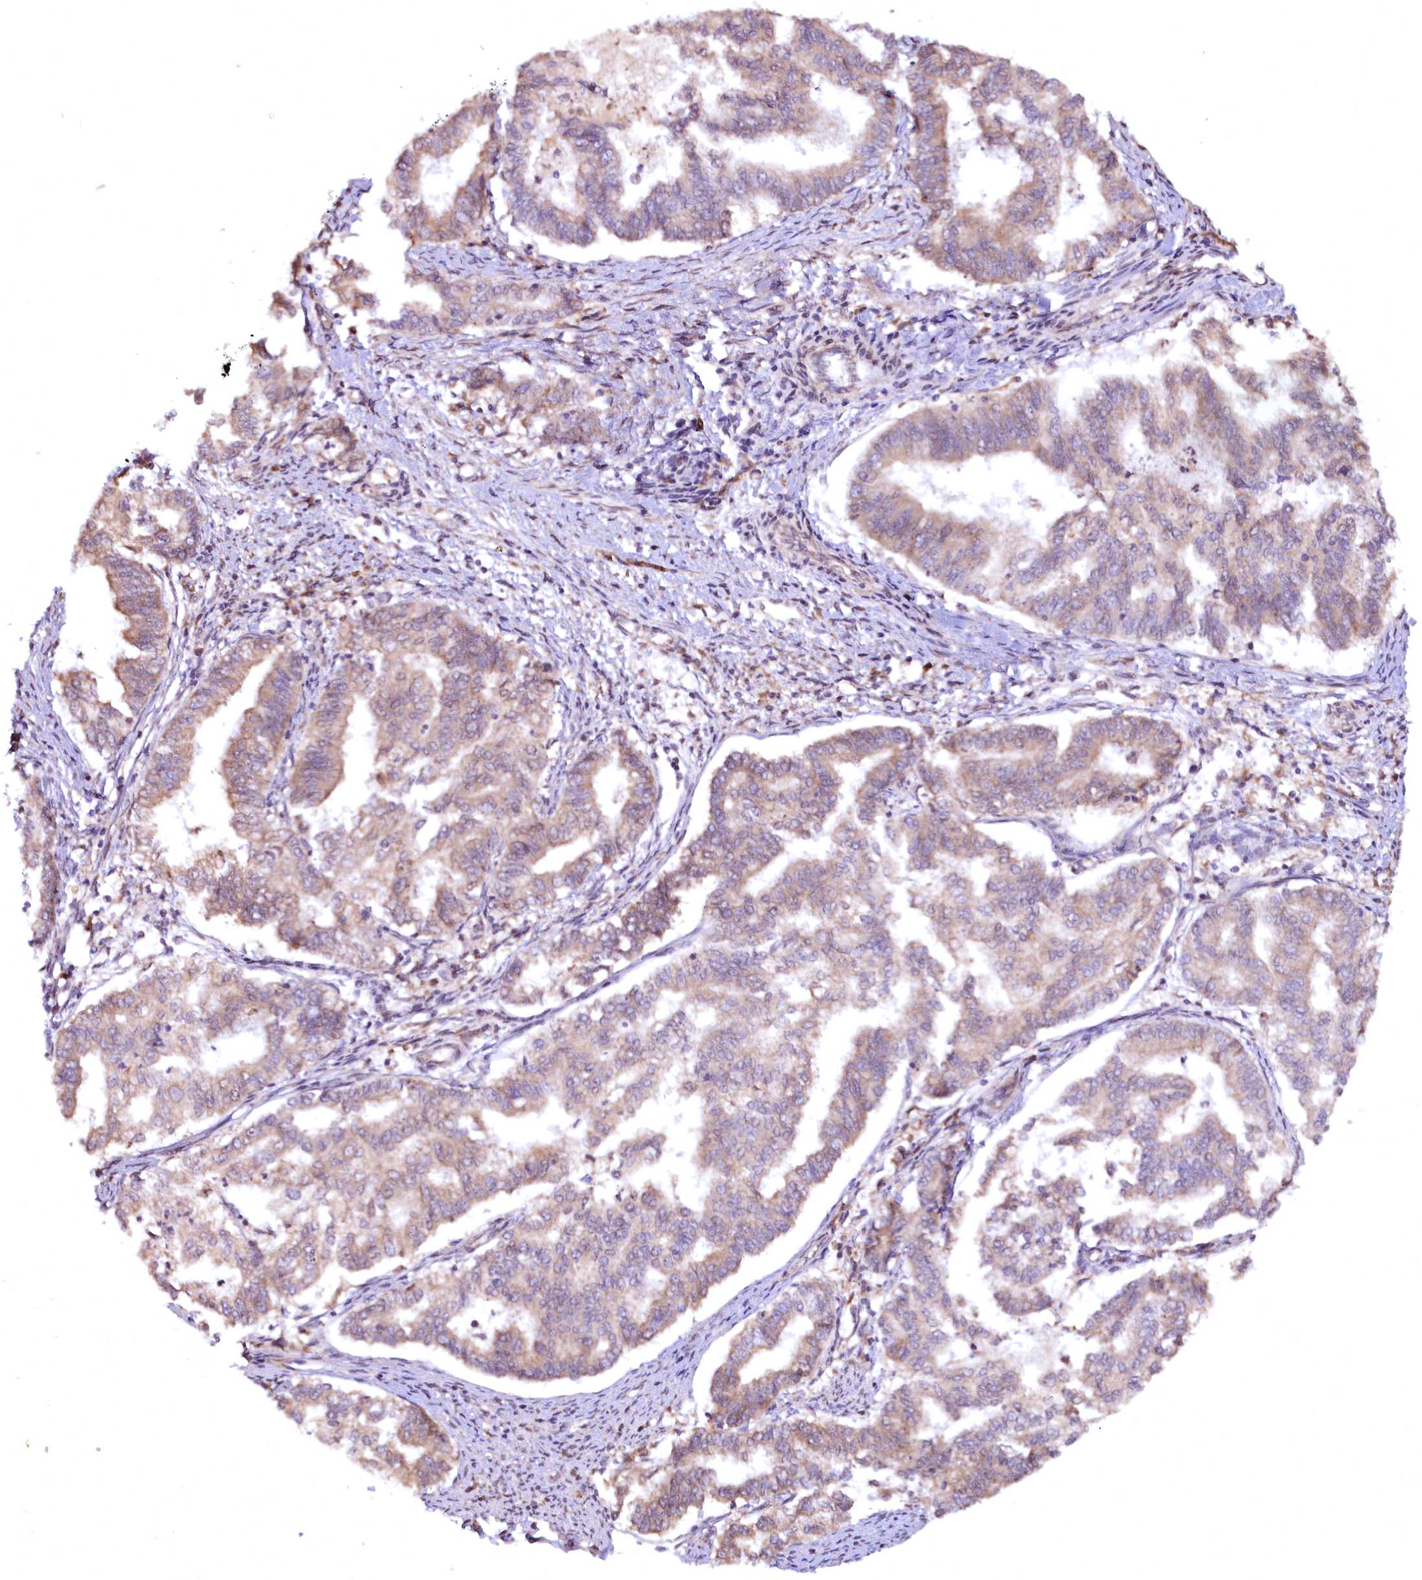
{"staining": {"intensity": "weak", "quantity": ">75%", "location": "cytoplasmic/membranous"}, "tissue": "endometrial cancer", "cell_type": "Tumor cells", "image_type": "cancer", "snomed": [{"axis": "morphology", "description": "Adenocarcinoma, NOS"}, {"axis": "topography", "description": "Endometrium"}], "caption": "This photomicrograph demonstrates immunohistochemistry staining of human adenocarcinoma (endometrial), with low weak cytoplasmic/membranous positivity in about >75% of tumor cells.", "gene": "N4BP2L1", "patient": {"sex": "female", "age": 79}}